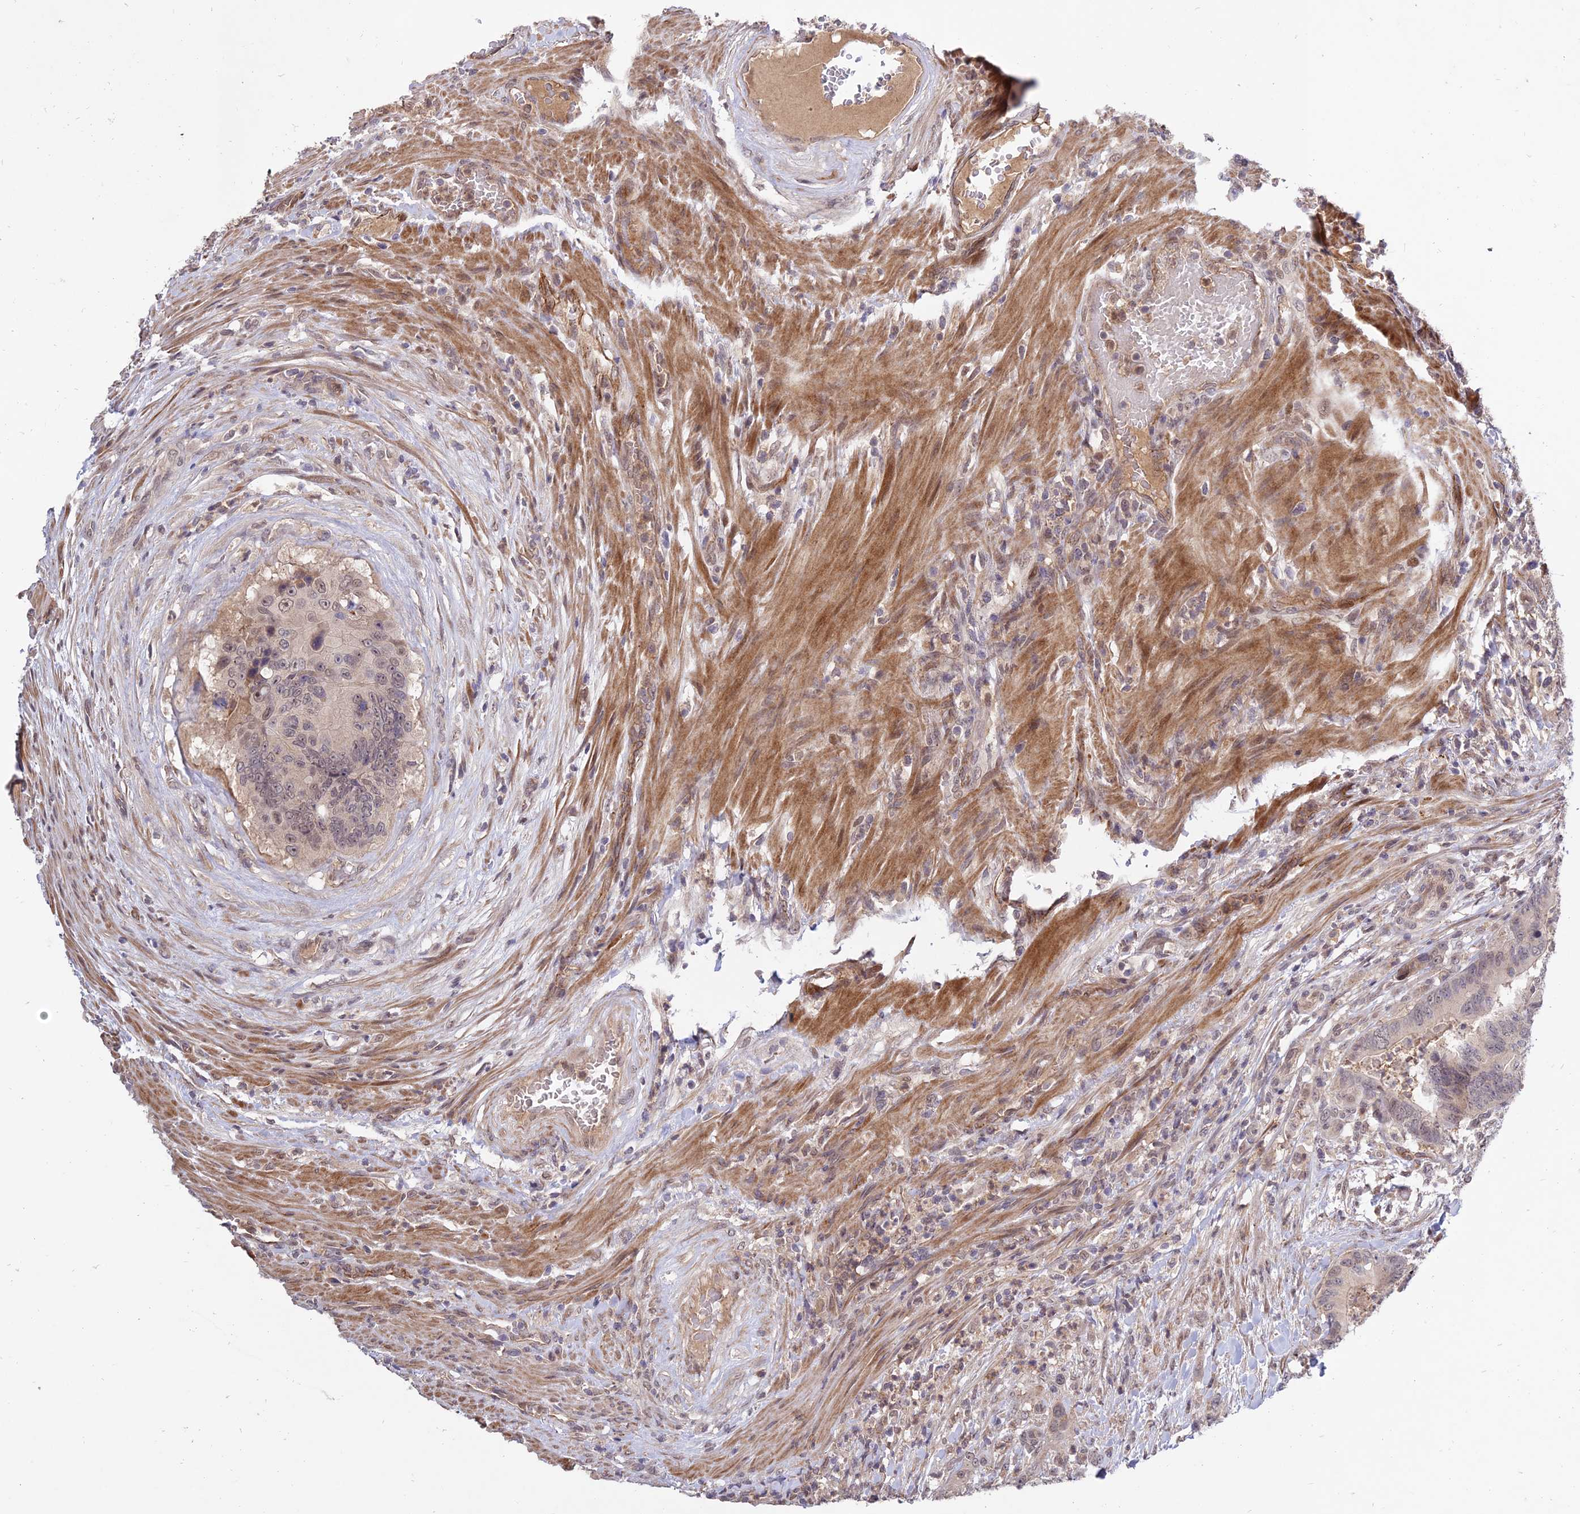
{"staining": {"intensity": "weak", "quantity": "25%-75%", "location": "nuclear"}, "tissue": "colorectal cancer", "cell_type": "Tumor cells", "image_type": "cancer", "snomed": [{"axis": "morphology", "description": "Adenocarcinoma, NOS"}, {"axis": "topography", "description": "Colon"}], "caption": "A photomicrograph showing weak nuclear expression in approximately 25%-75% of tumor cells in adenocarcinoma (colorectal), as visualized by brown immunohistochemical staining.", "gene": "ZNF85", "patient": {"sex": "male", "age": 84}}